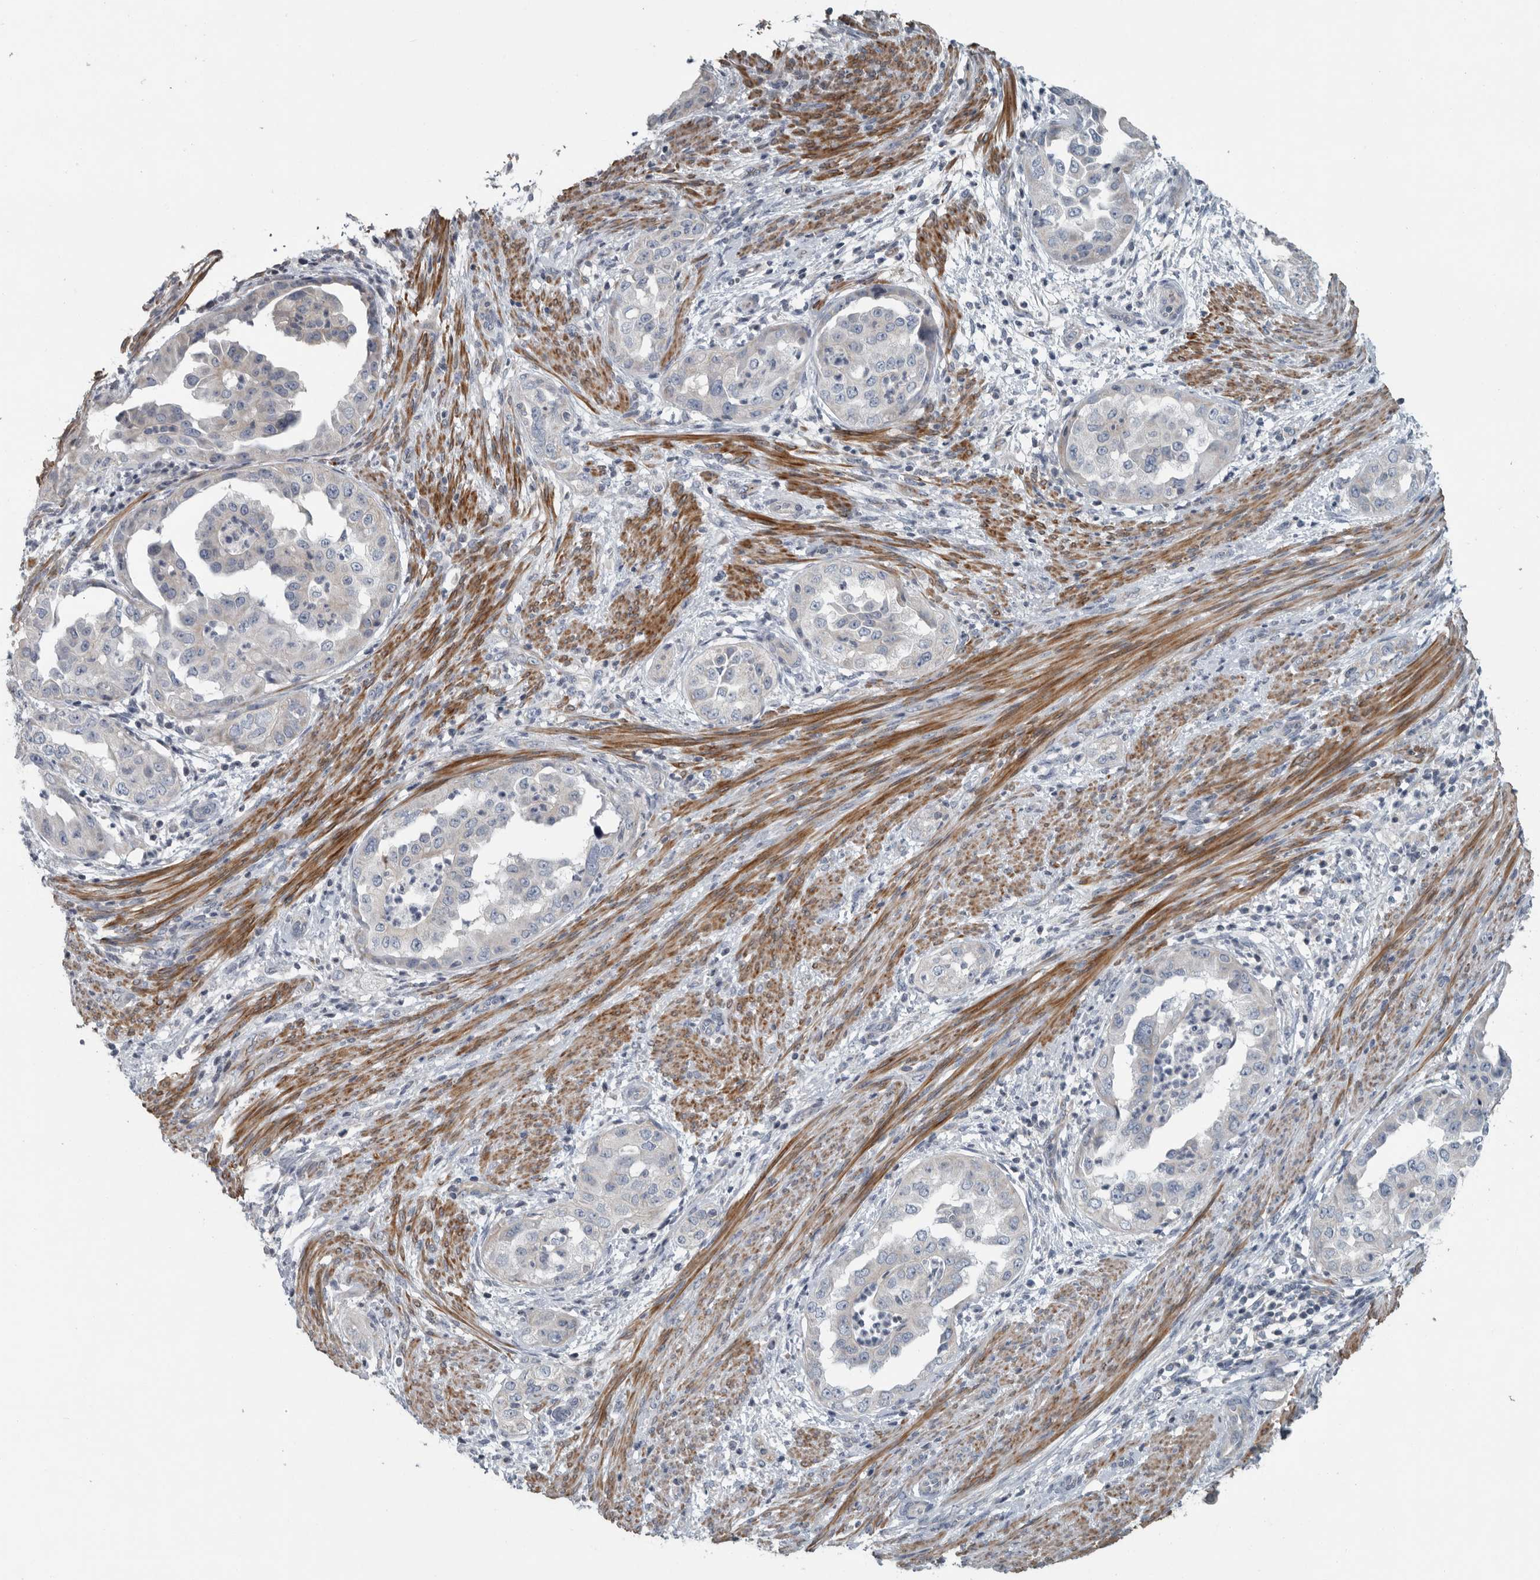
{"staining": {"intensity": "negative", "quantity": "none", "location": "none"}, "tissue": "endometrial cancer", "cell_type": "Tumor cells", "image_type": "cancer", "snomed": [{"axis": "morphology", "description": "Adenocarcinoma, NOS"}, {"axis": "topography", "description": "Endometrium"}], "caption": "Immunohistochemical staining of human endometrial cancer (adenocarcinoma) exhibits no significant positivity in tumor cells.", "gene": "MPP3", "patient": {"sex": "female", "age": 85}}